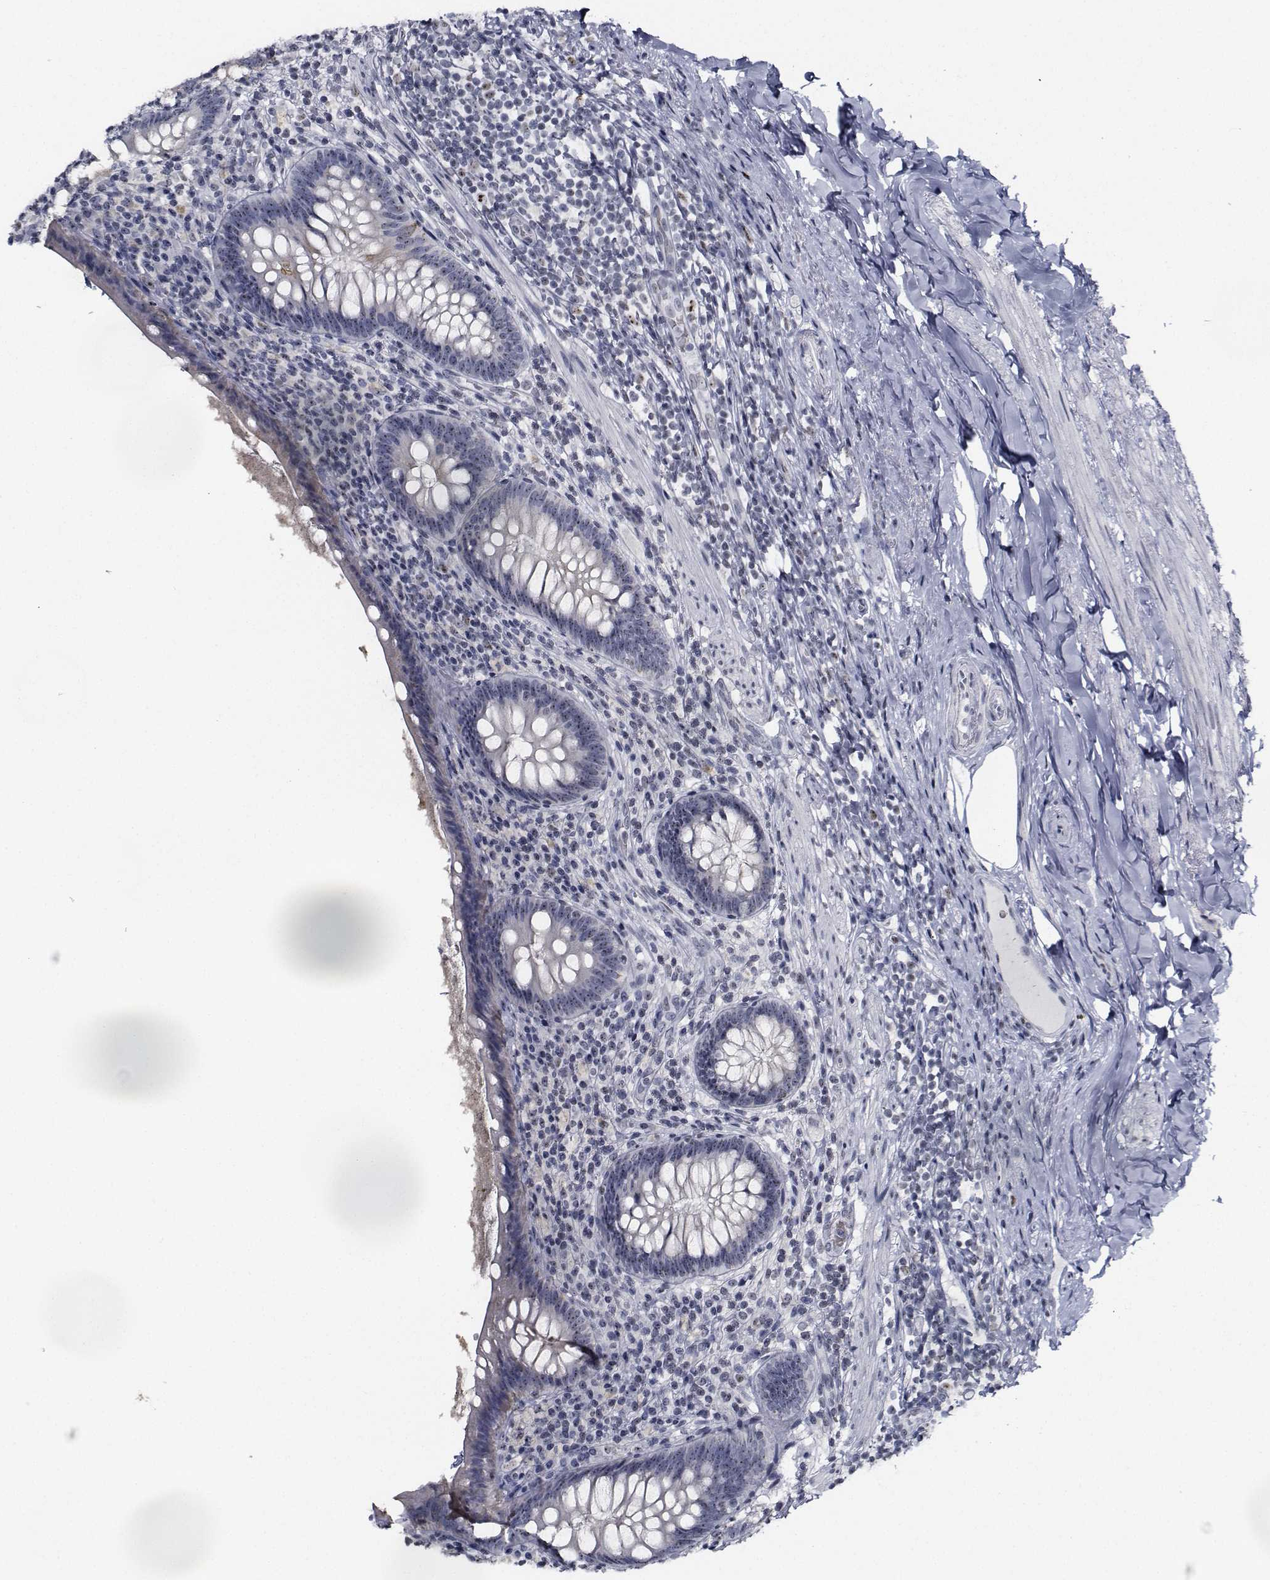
{"staining": {"intensity": "negative", "quantity": "none", "location": "none"}, "tissue": "appendix", "cell_type": "Glandular cells", "image_type": "normal", "snomed": [{"axis": "morphology", "description": "Normal tissue, NOS"}, {"axis": "topography", "description": "Appendix"}], "caption": "DAB immunohistochemical staining of unremarkable appendix shows no significant staining in glandular cells.", "gene": "NVL", "patient": {"sex": "male", "age": 47}}